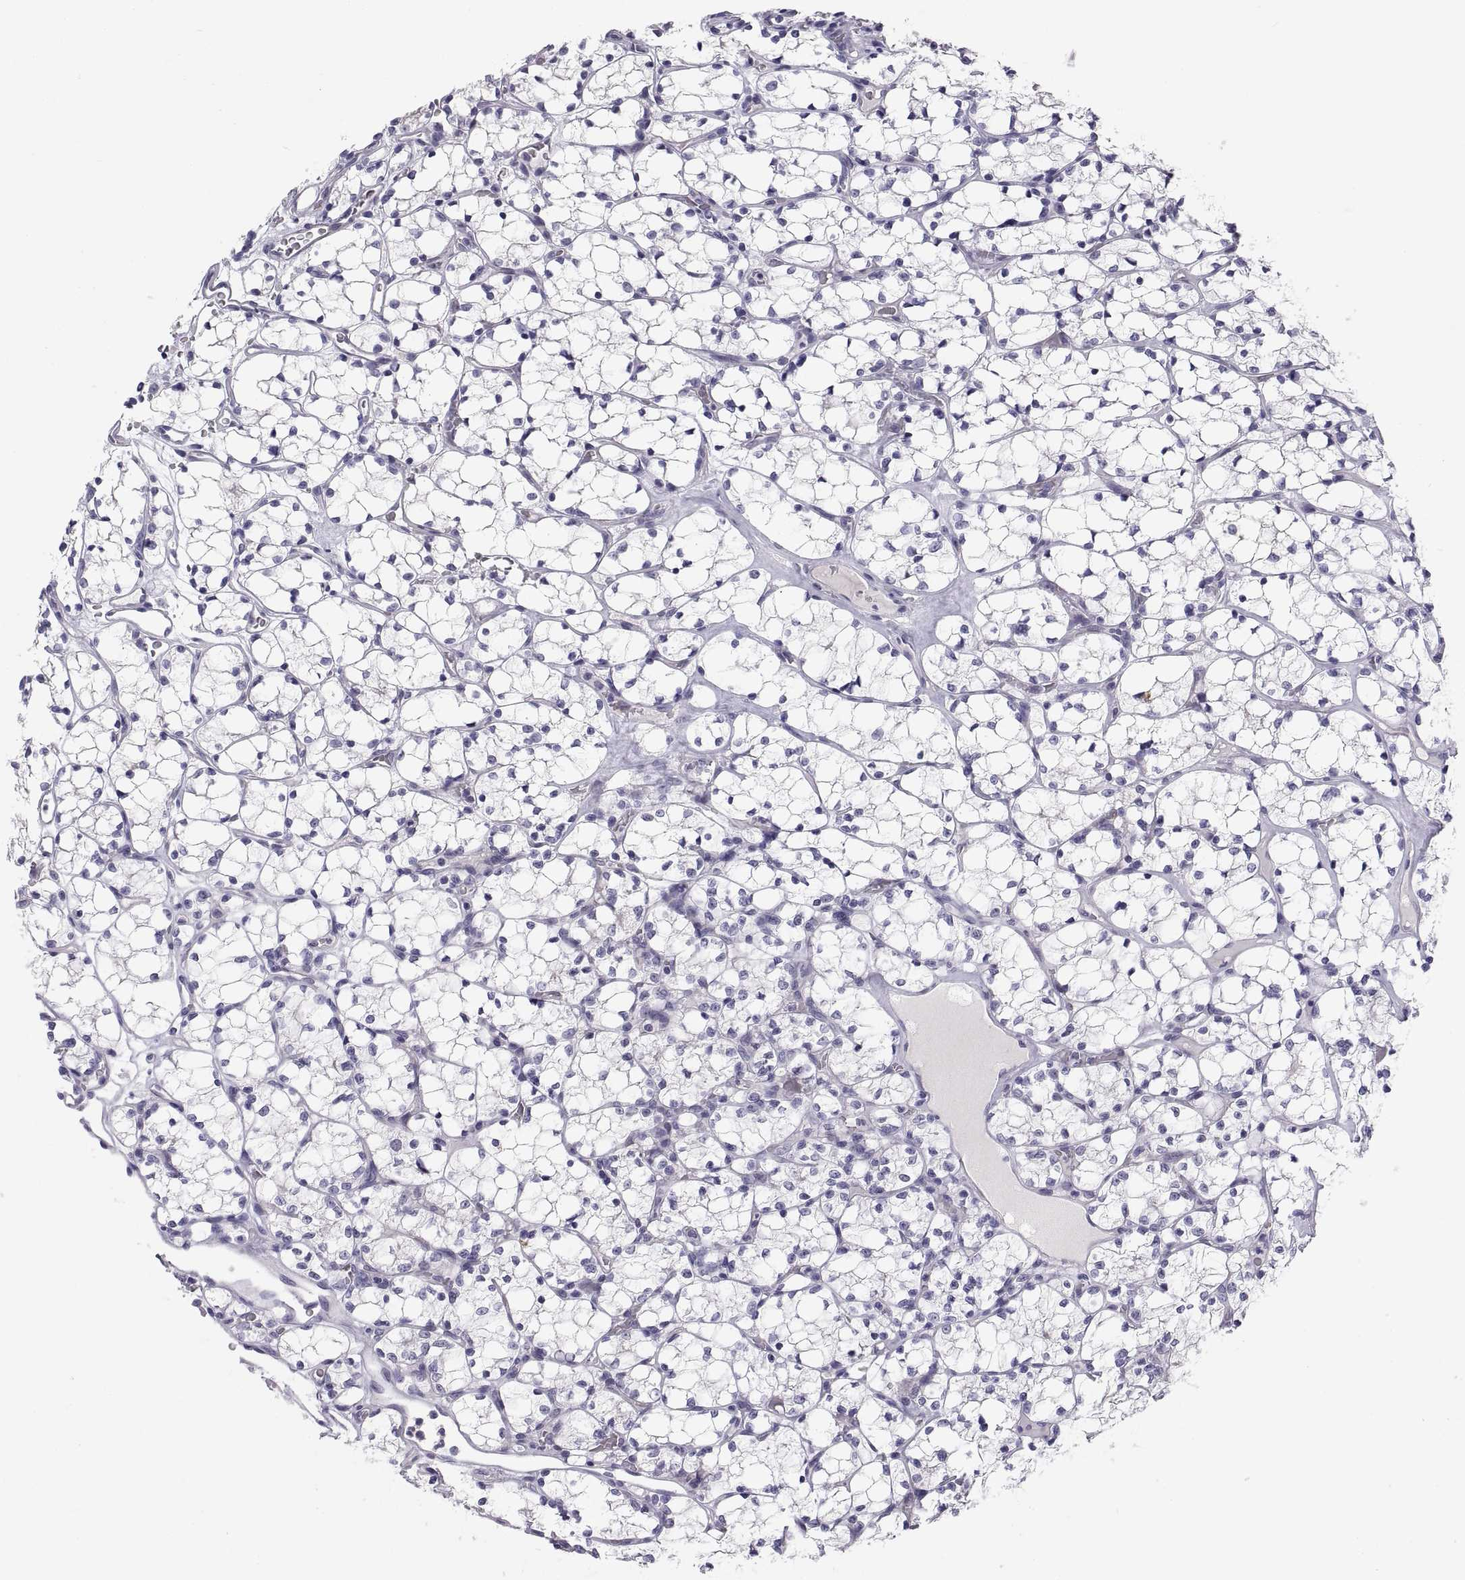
{"staining": {"intensity": "negative", "quantity": "none", "location": "none"}, "tissue": "renal cancer", "cell_type": "Tumor cells", "image_type": "cancer", "snomed": [{"axis": "morphology", "description": "Adenocarcinoma, NOS"}, {"axis": "topography", "description": "Kidney"}], "caption": "High magnification brightfield microscopy of renal adenocarcinoma stained with DAB (brown) and counterstained with hematoxylin (blue): tumor cells show no significant staining.", "gene": "TEX13A", "patient": {"sex": "female", "age": 69}}